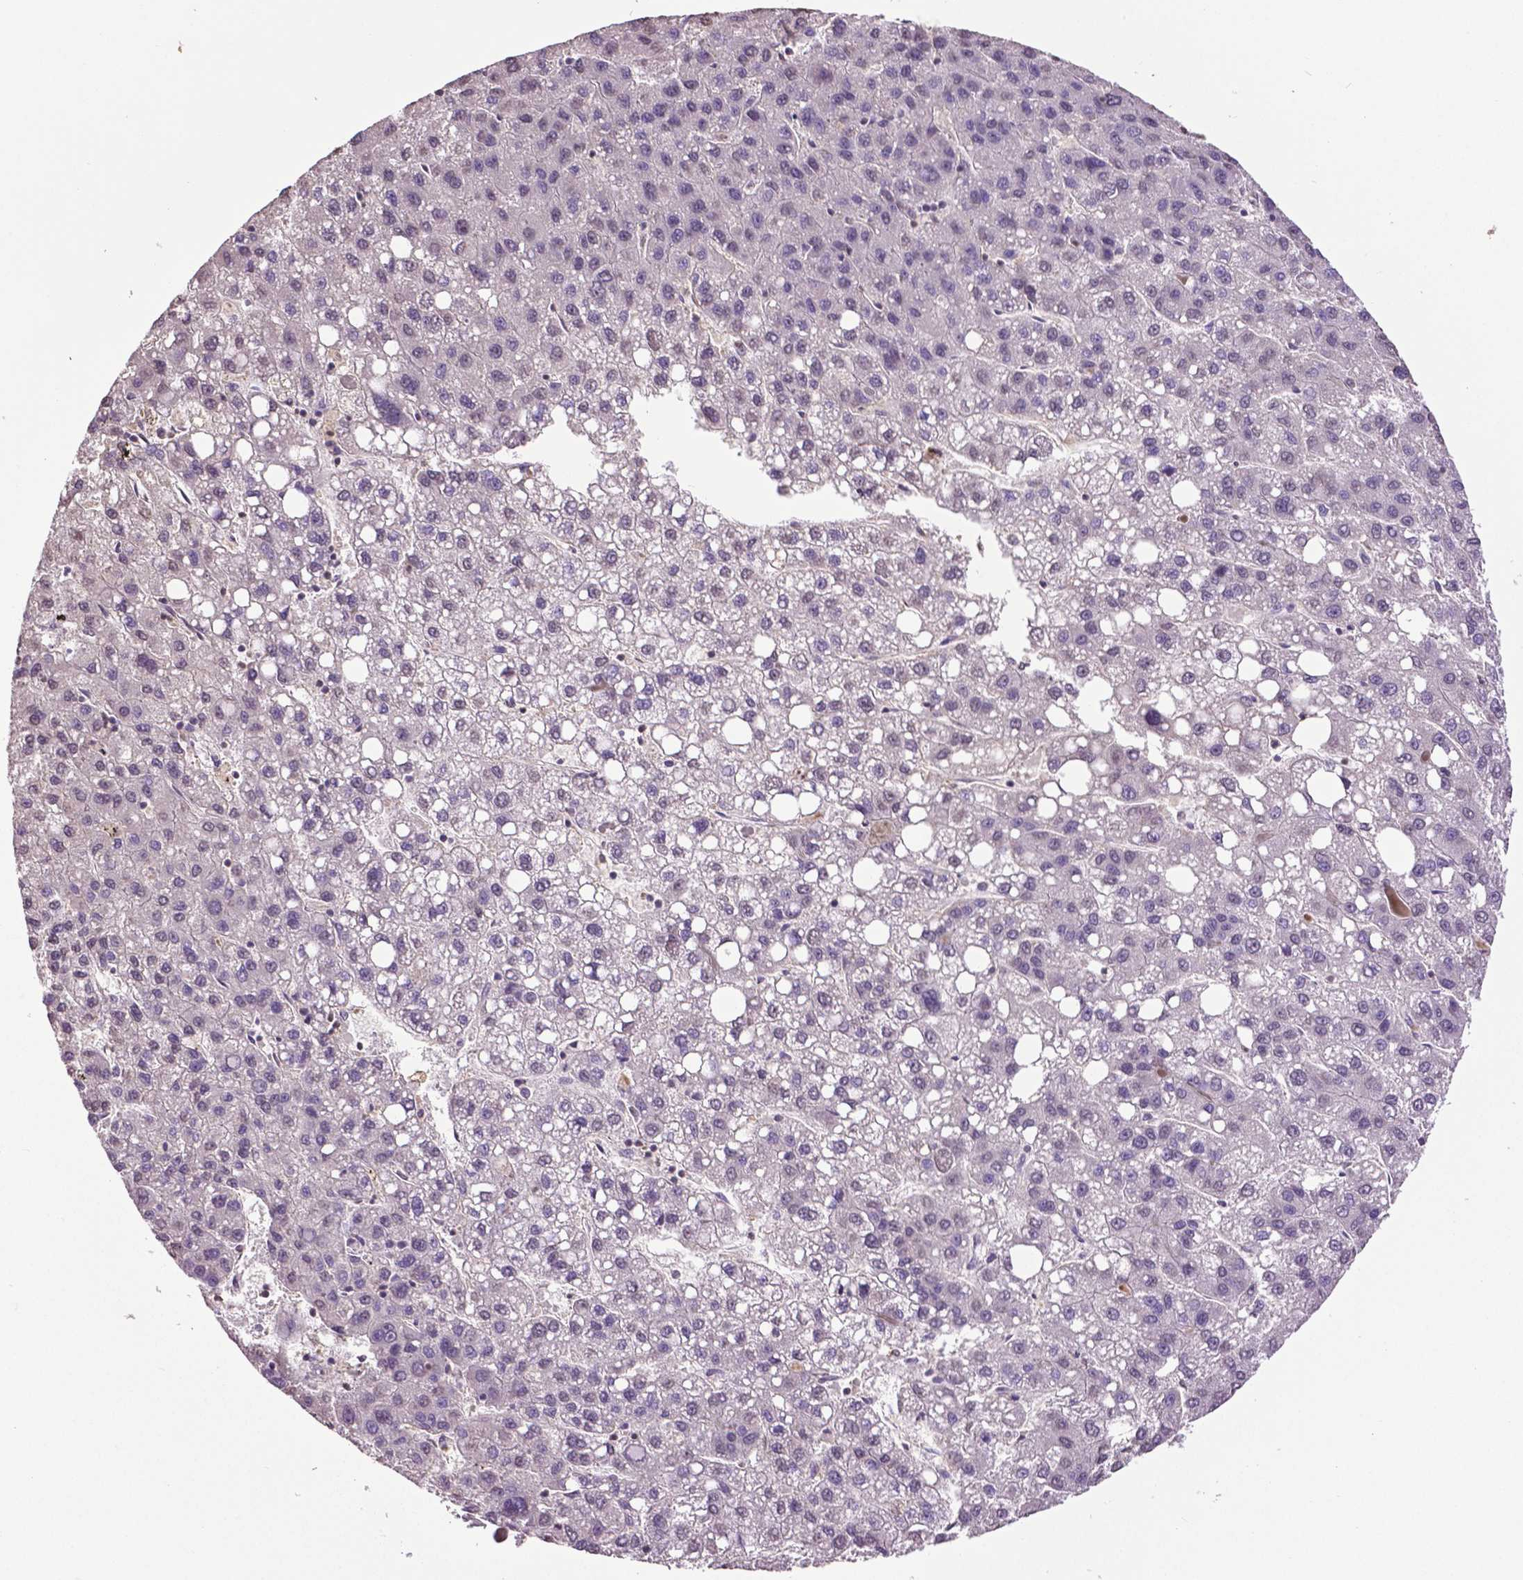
{"staining": {"intensity": "negative", "quantity": "none", "location": "none"}, "tissue": "liver cancer", "cell_type": "Tumor cells", "image_type": "cancer", "snomed": [{"axis": "morphology", "description": "Carcinoma, Hepatocellular, NOS"}, {"axis": "topography", "description": "Liver"}], "caption": "Liver hepatocellular carcinoma was stained to show a protein in brown. There is no significant staining in tumor cells.", "gene": "RUNX3", "patient": {"sex": "female", "age": 82}}